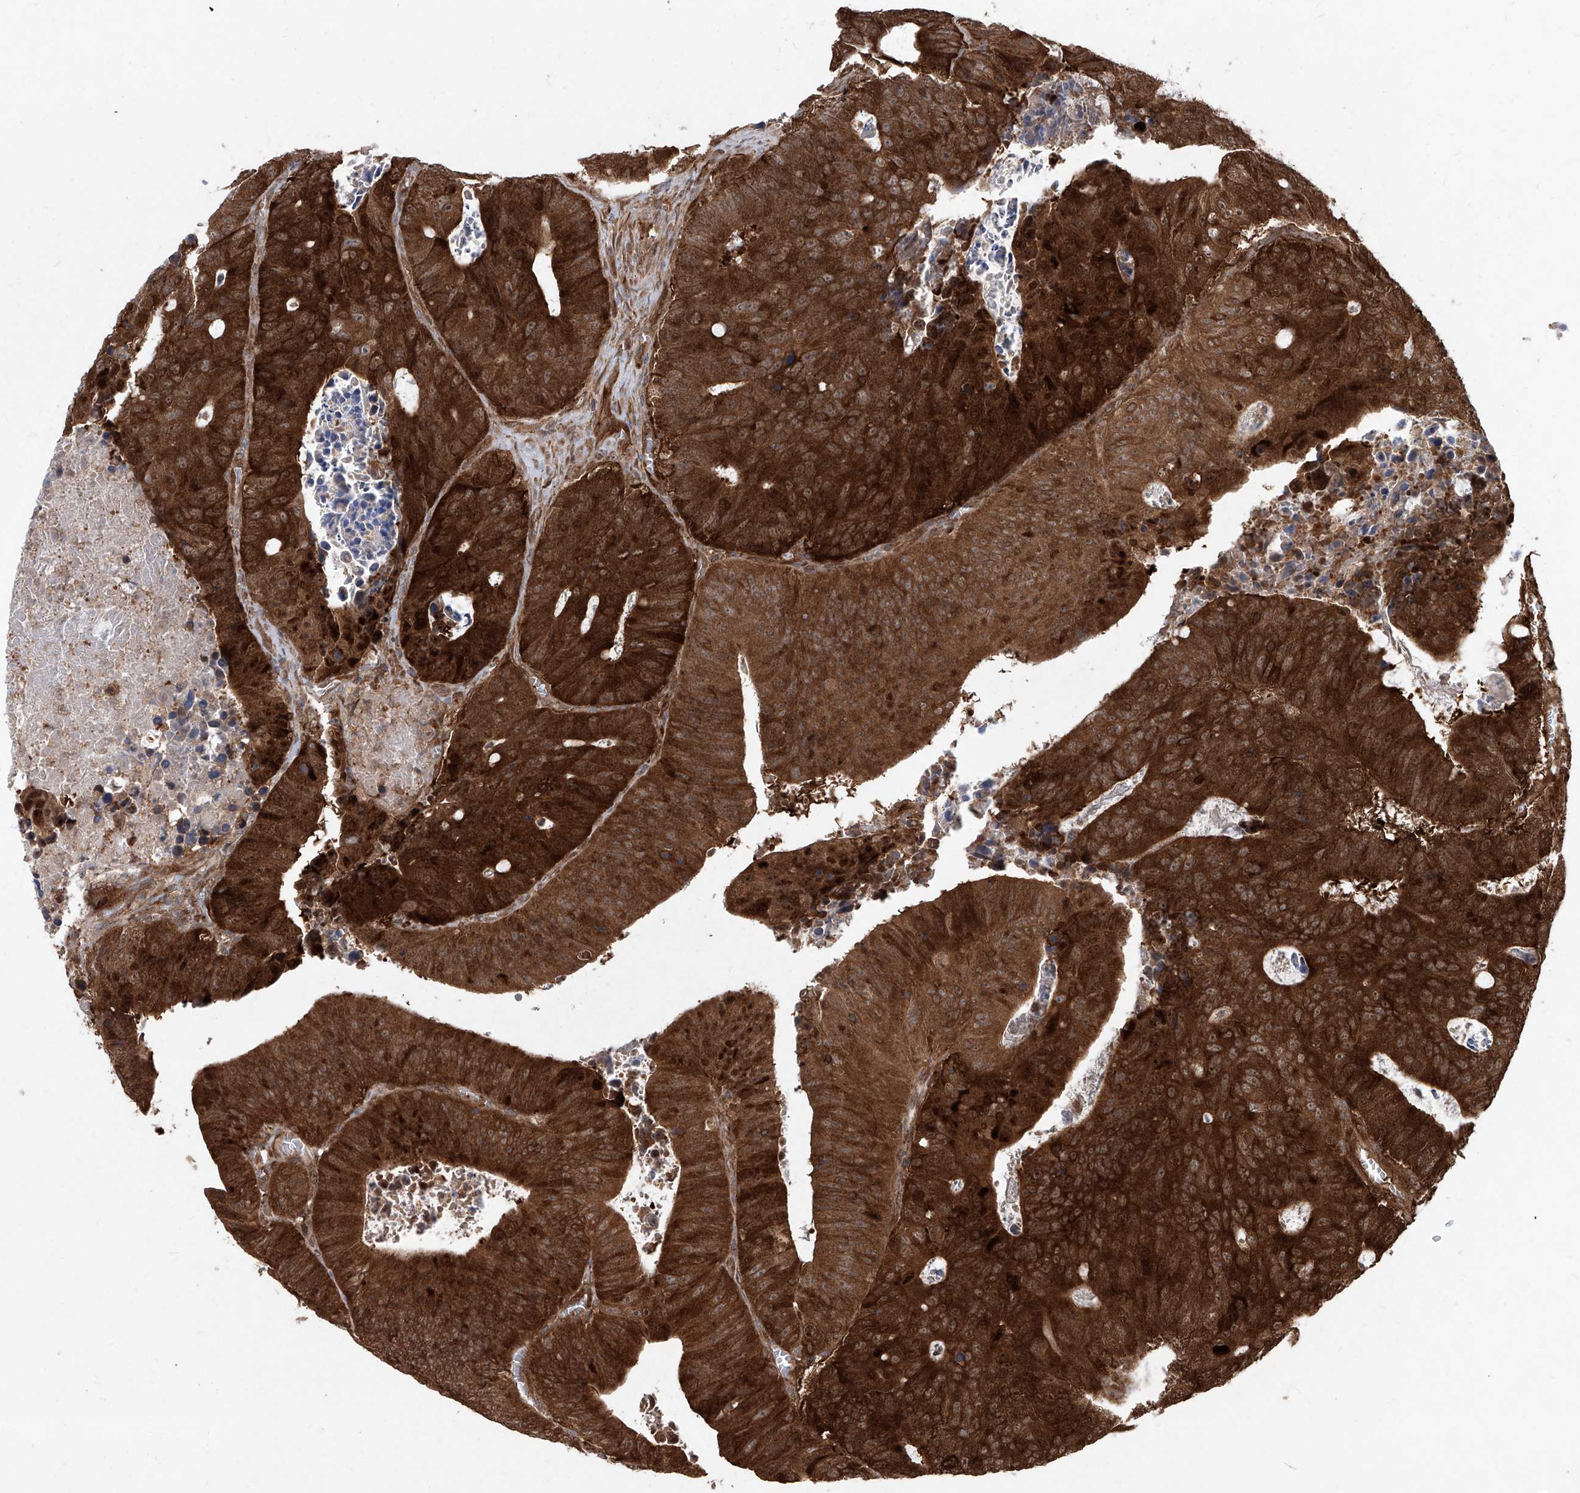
{"staining": {"intensity": "strong", "quantity": ">75%", "location": "cytoplasmic/membranous,nuclear"}, "tissue": "colorectal cancer", "cell_type": "Tumor cells", "image_type": "cancer", "snomed": [{"axis": "morphology", "description": "Adenocarcinoma, NOS"}, {"axis": "topography", "description": "Colon"}], "caption": "A high amount of strong cytoplasmic/membranous and nuclear positivity is present in about >75% of tumor cells in colorectal adenocarcinoma tissue. The protein of interest is shown in brown color, while the nuclei are stained blue.", "gene": "MAGED2", "patient": {"sex": "male", "age": 87}}